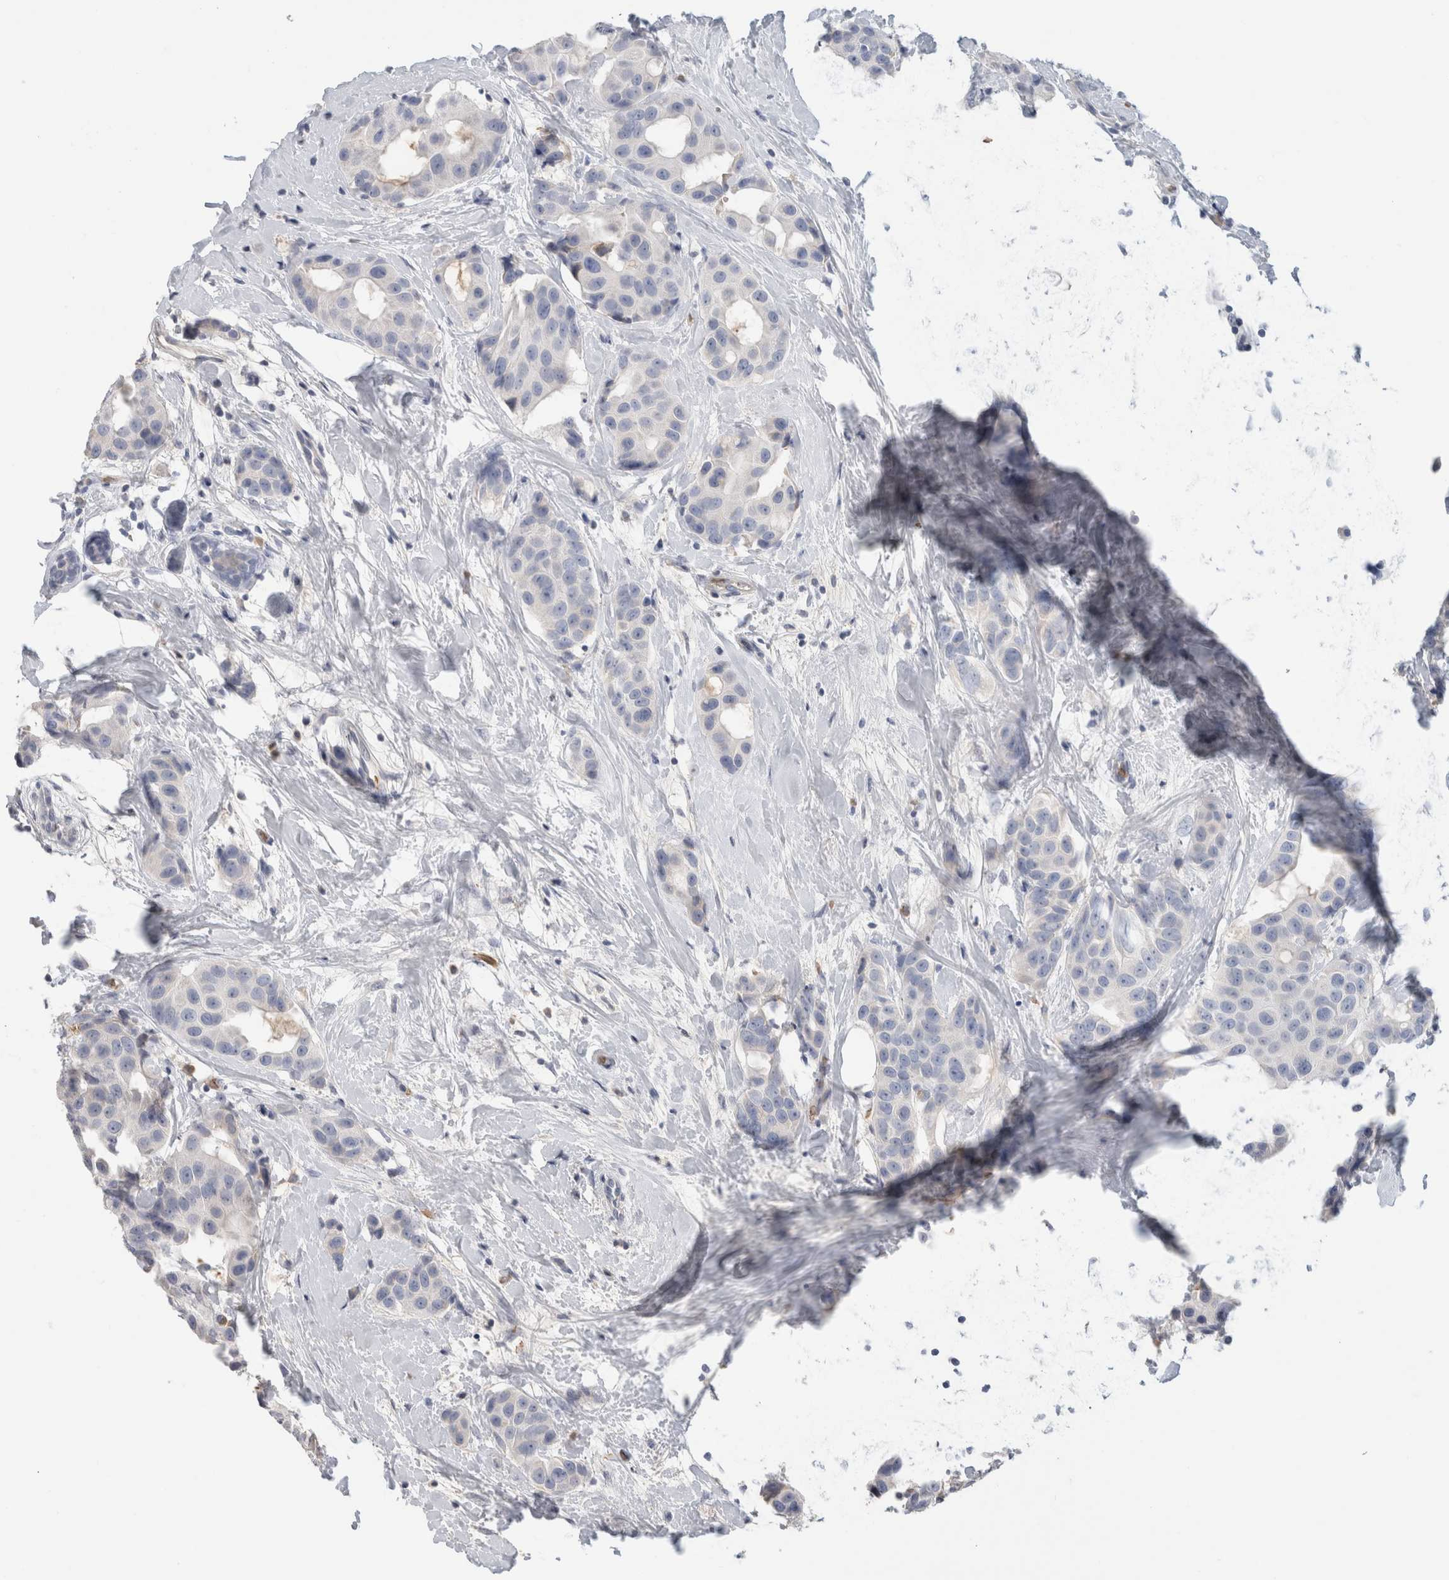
{"staining": {"intensity": "negative", "quantity": "none", "location": "none"}, "tissue": "breast cancer", "cell_type": "Tumor cells", "image_type": "cancer", "snomed": [{"axis": "morphology", "description": "Normal tissue, NOS"}, {"axis": "morphology", "description": "Duct carcinoma"}, {"axis": "topography", "description": "Breast"}], "caption": "Tumor cells are negative for brown protein staining in invasive ductal carcinoma (breast). (DAB immunohistochemistry with hematoxylin counter stain).", "gene": "CA1", "patient": {"sex": "female", "age": 39}}